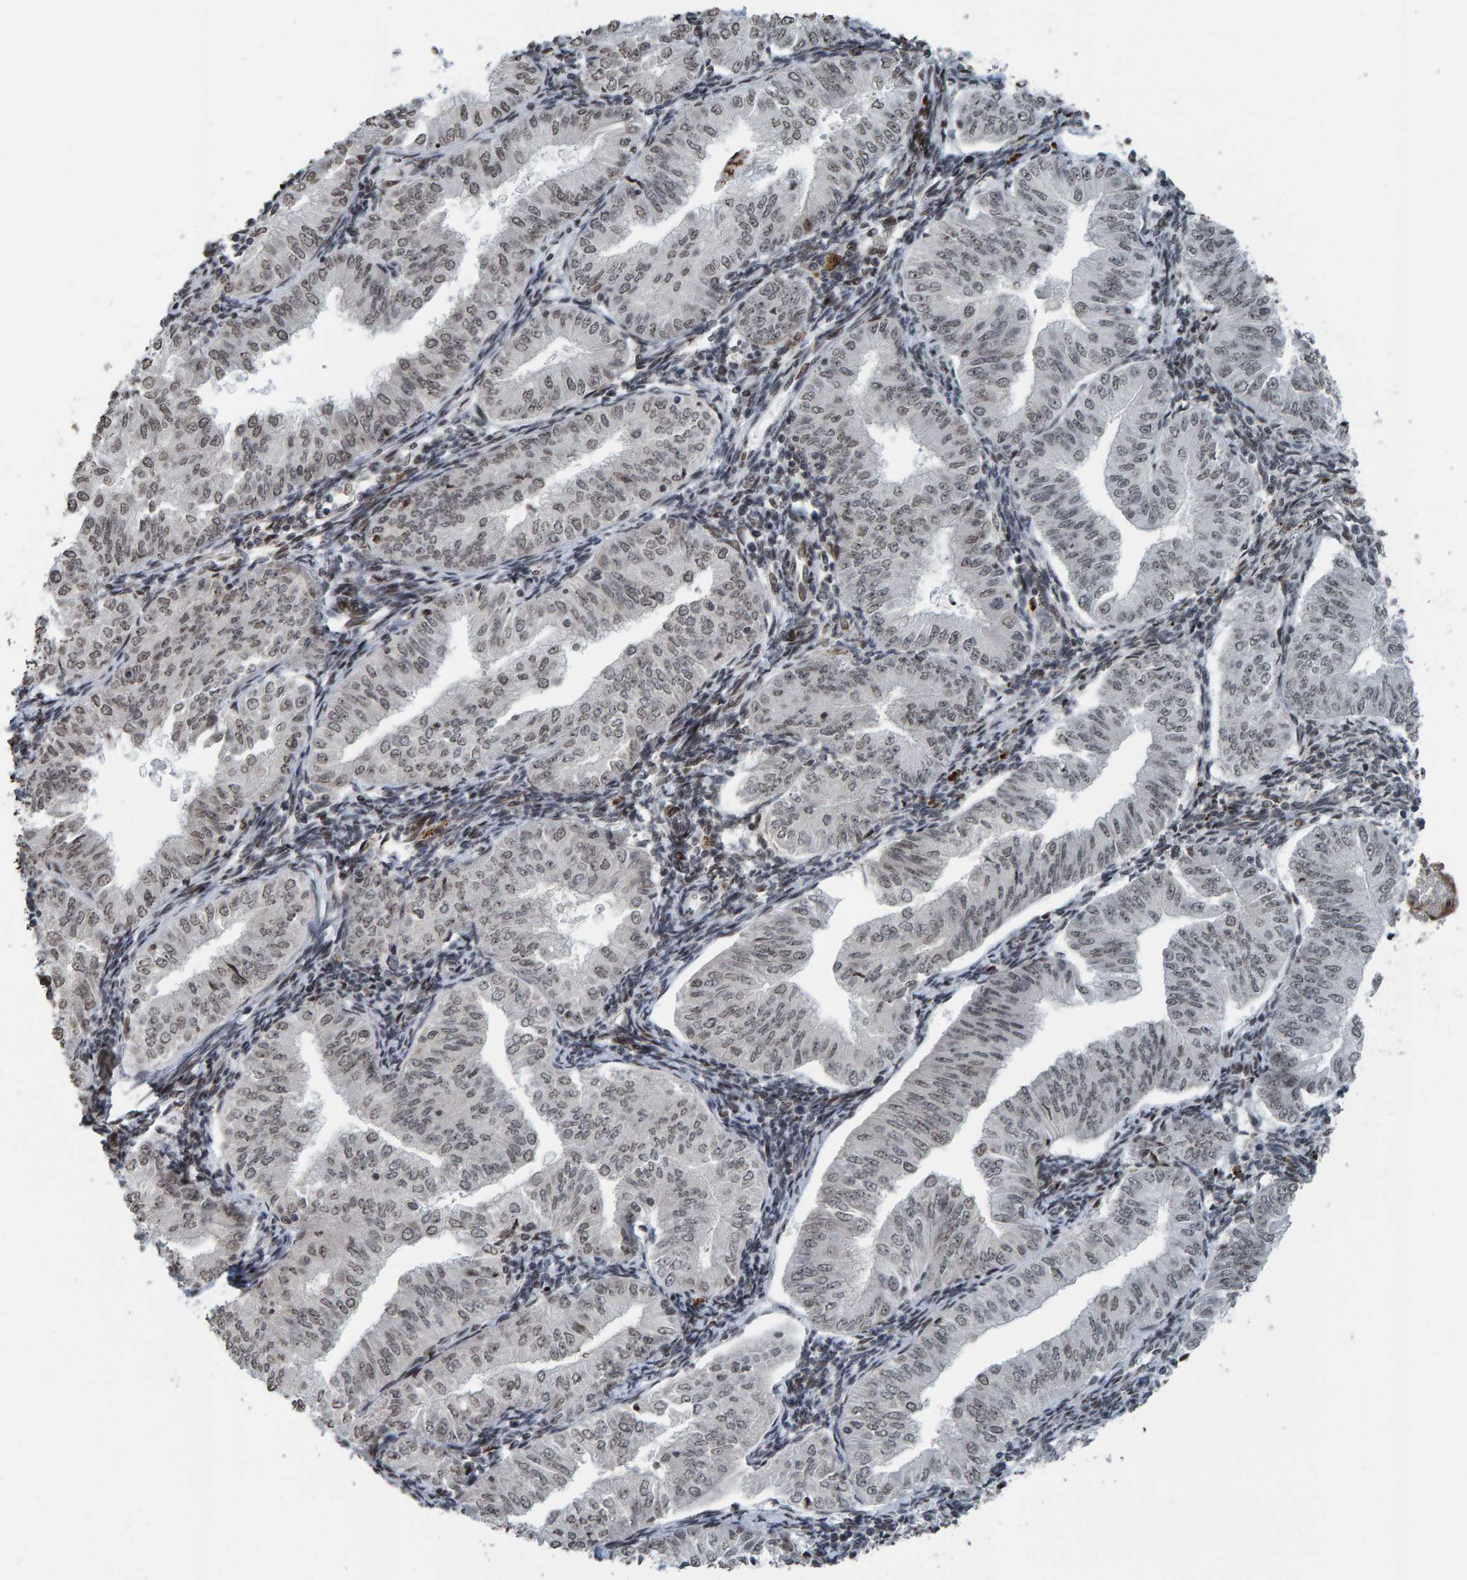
{"staining": {"intensity": "weak", "quantity": "<25%", "location": "nuclear"}, "tissue": "endometrial cancer", "cell_type": "Tumor cells", "image_type": "cancer", "snomed": [{"axis": "morphology", "description": "Normal tissue, NOS"}, {"axis": "morphology", "description": "Adenocarcinoma, NOS"}, {"axis": "topography", "description": "Endometrium"}], "caption": "A photomicrograph of human adenocarcinoma (endometrial) is negative for staining in tumor cells.", "gene": "ZNF366", "patient": {"sex": "female", "age": 53}}